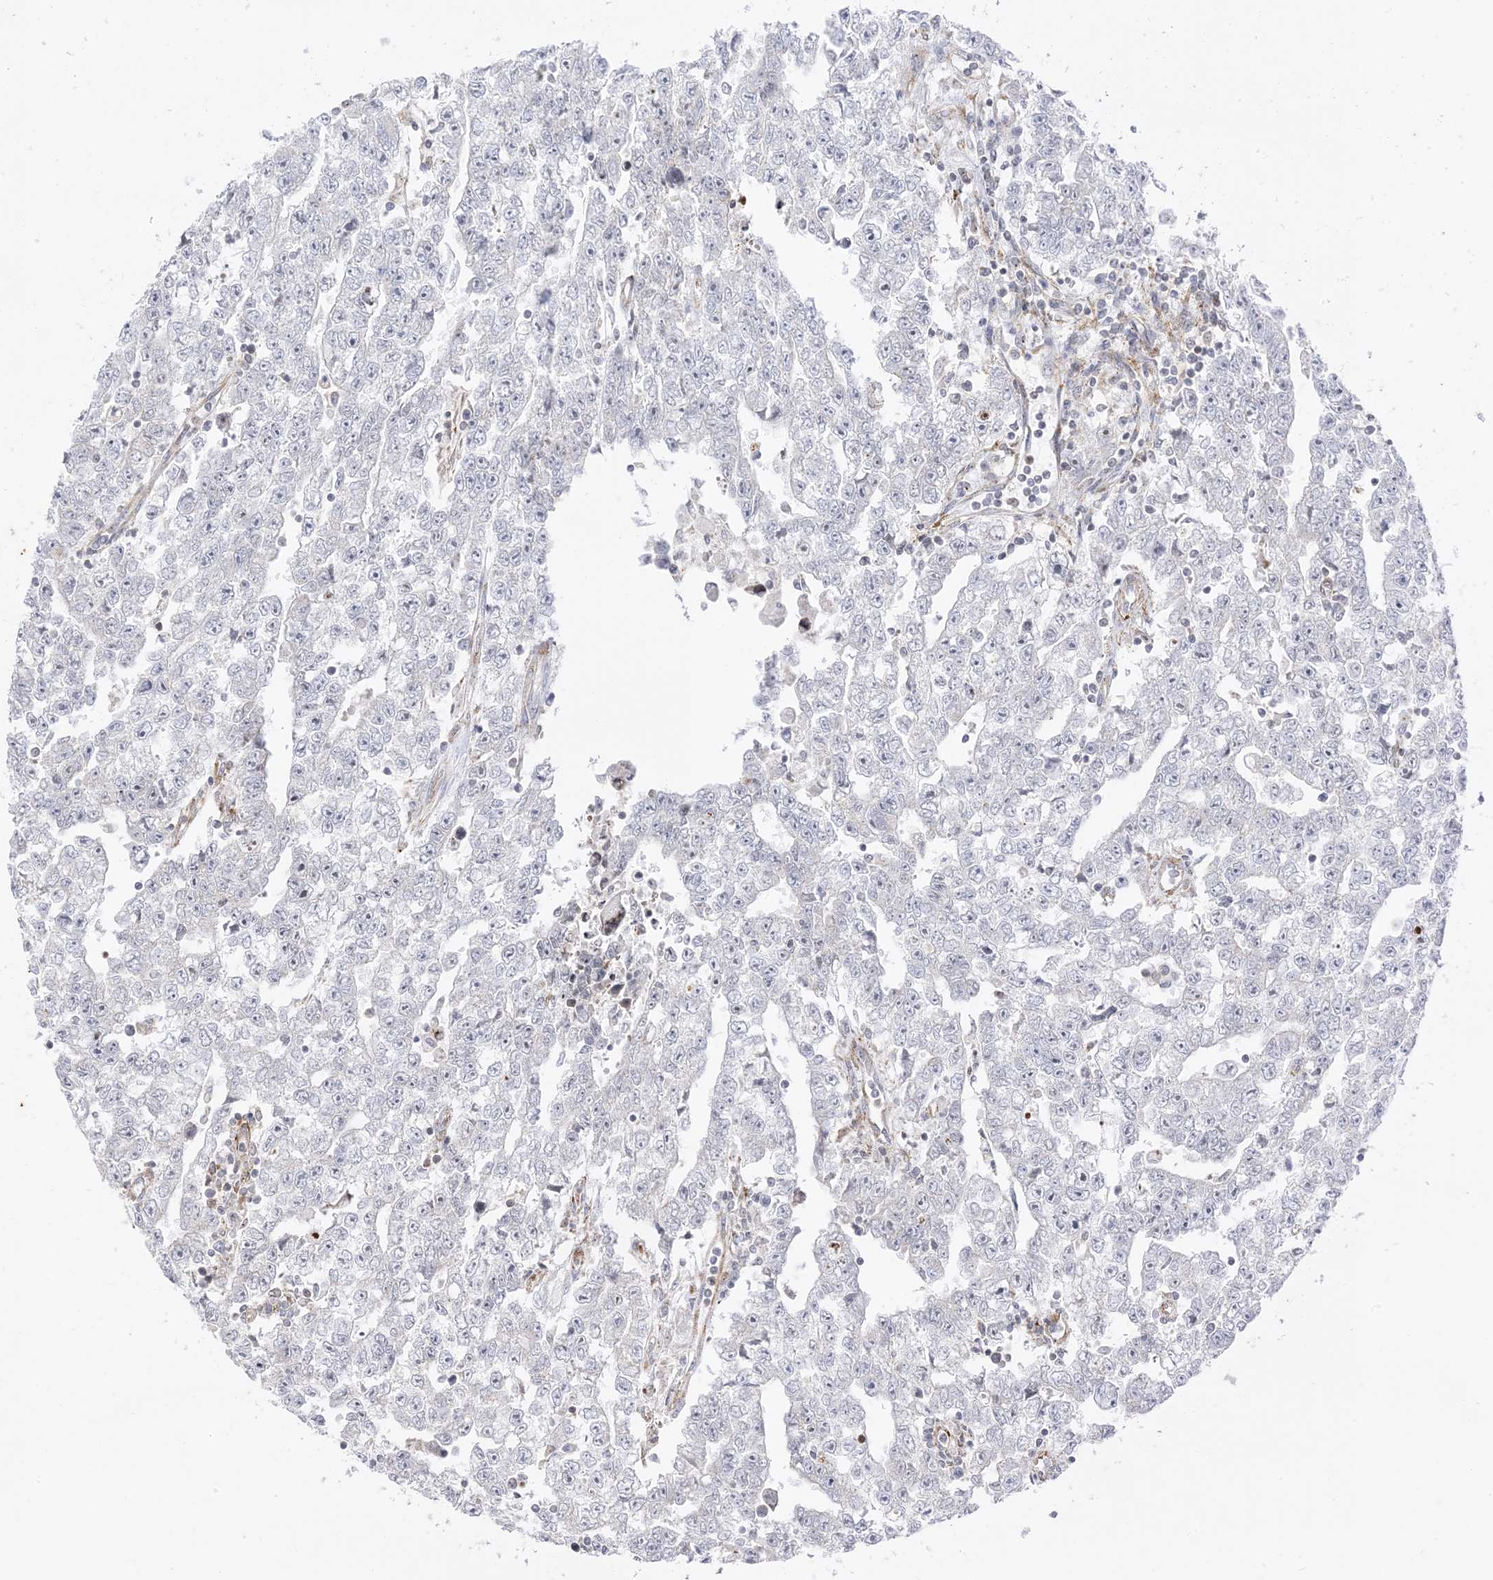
{"staining": {"intensity": "negative", "quantity": "none", "location": "none"}, "tissue": "testis cancer", "cell_type": "Tumor cells", "image_type": "cancer", "snomed": [{"axis": "morphology", "description": "Carcinoma, Embryonal, NOS"}, {"axis": "topography", "description": "Testis"}], "caption": "IHC image of neoplastic tissue: human testis cancer stained with DAB (3,3'-diaminobenzidine) exhibits no significant protein positivity in tumor cells.", "gene": "RAC1", "patient": {"sex": "male", "age": 25}}